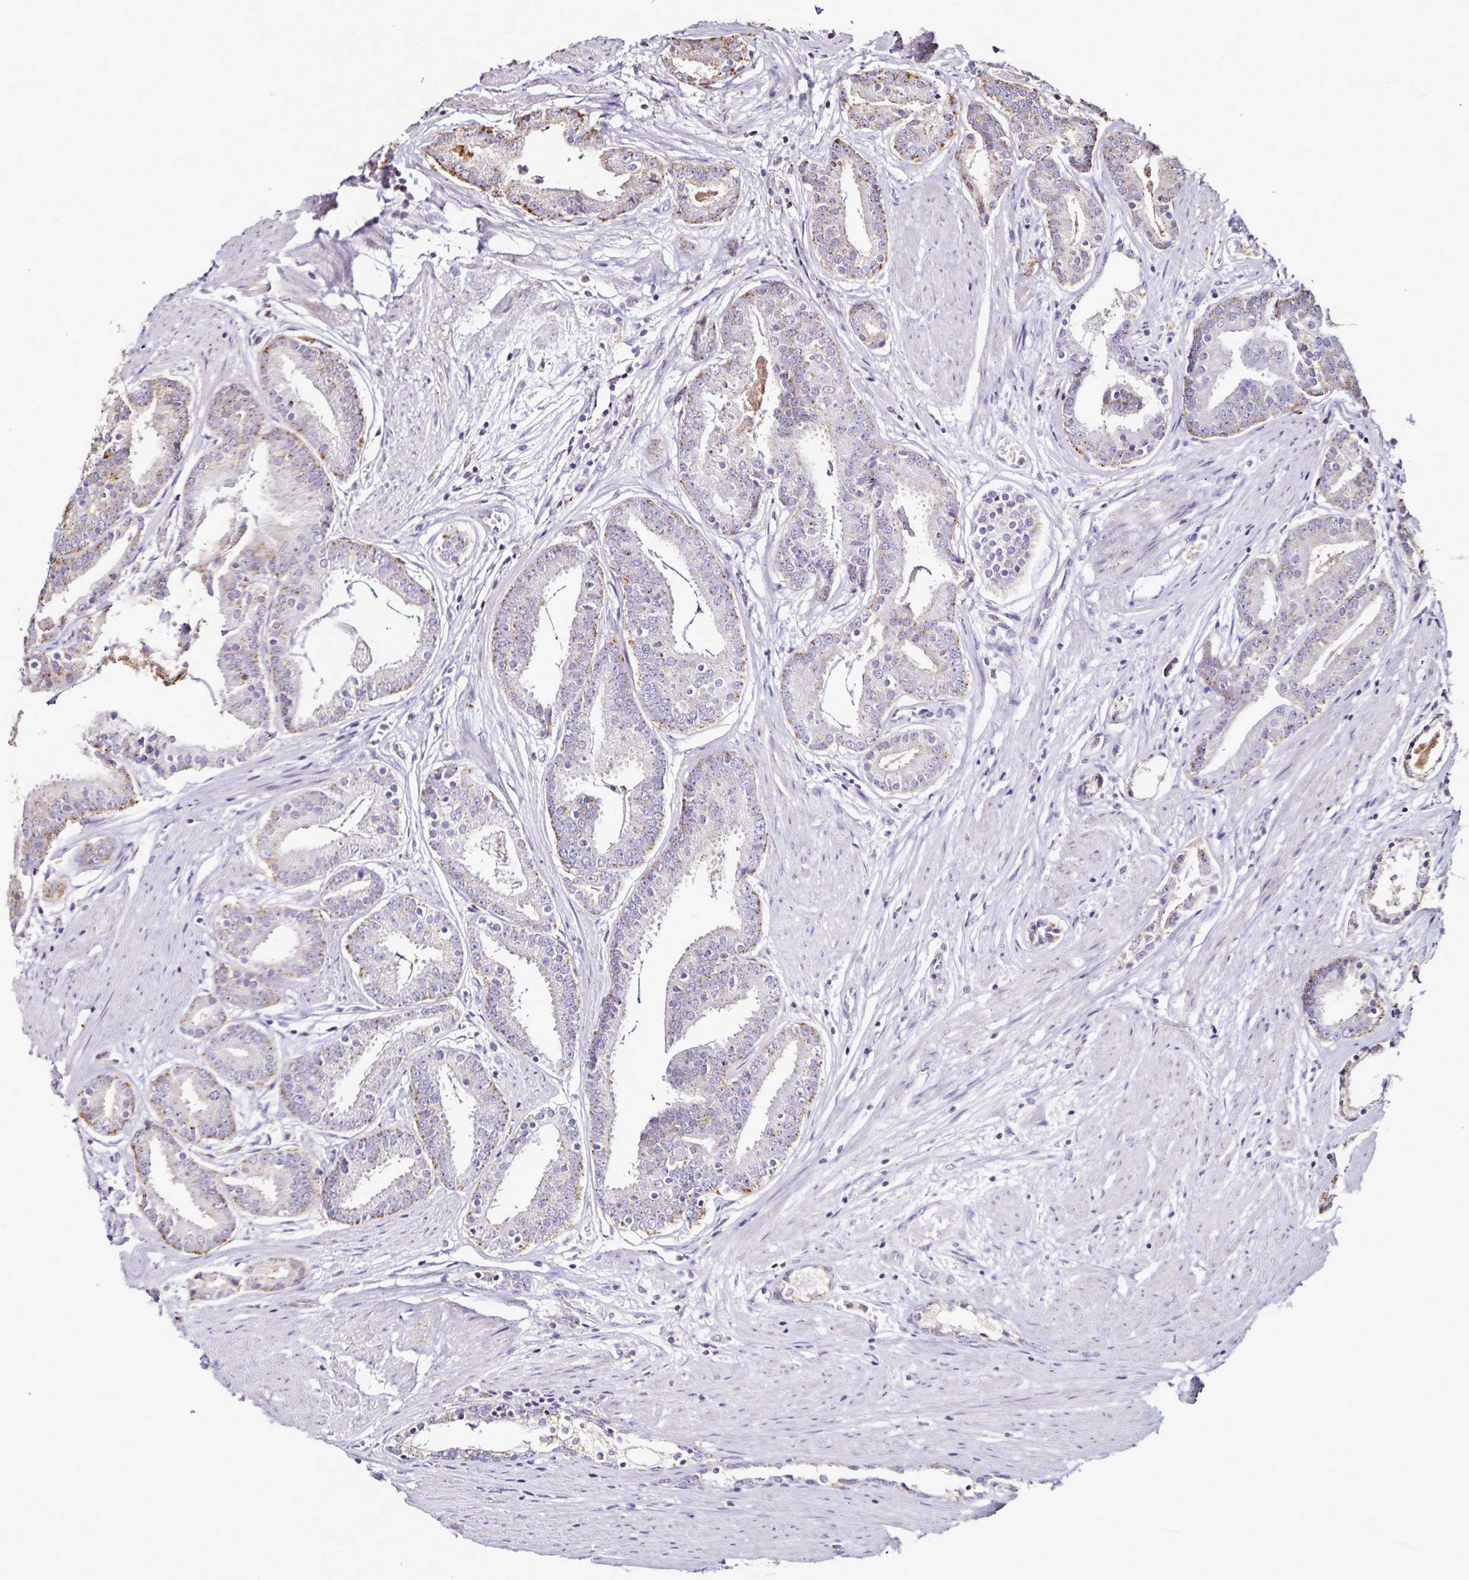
{"staining": {"intensity": "moderate", "quantity": "<25%", "location": "cytoplasmic/membranous"}, "tissue": "prostate cancer", "cell_type": "Tumor cells", "image_type": "cancer", "snomed": [{"axis": "morphology", "description": "Adenocarcinoma, High grade"}, {"axis": "topography", "description": "Prostate"}], "caption": "Protein positivity by immunohistochemistry (IHC) demonstrates moderate cytoplasmic/membranous expression in about <25% of tumor cells in prostate cancer (high-grade adenocarcinoma).", "gene": "CHMP1B", "patient": {"sex": "male", "age": 63}}